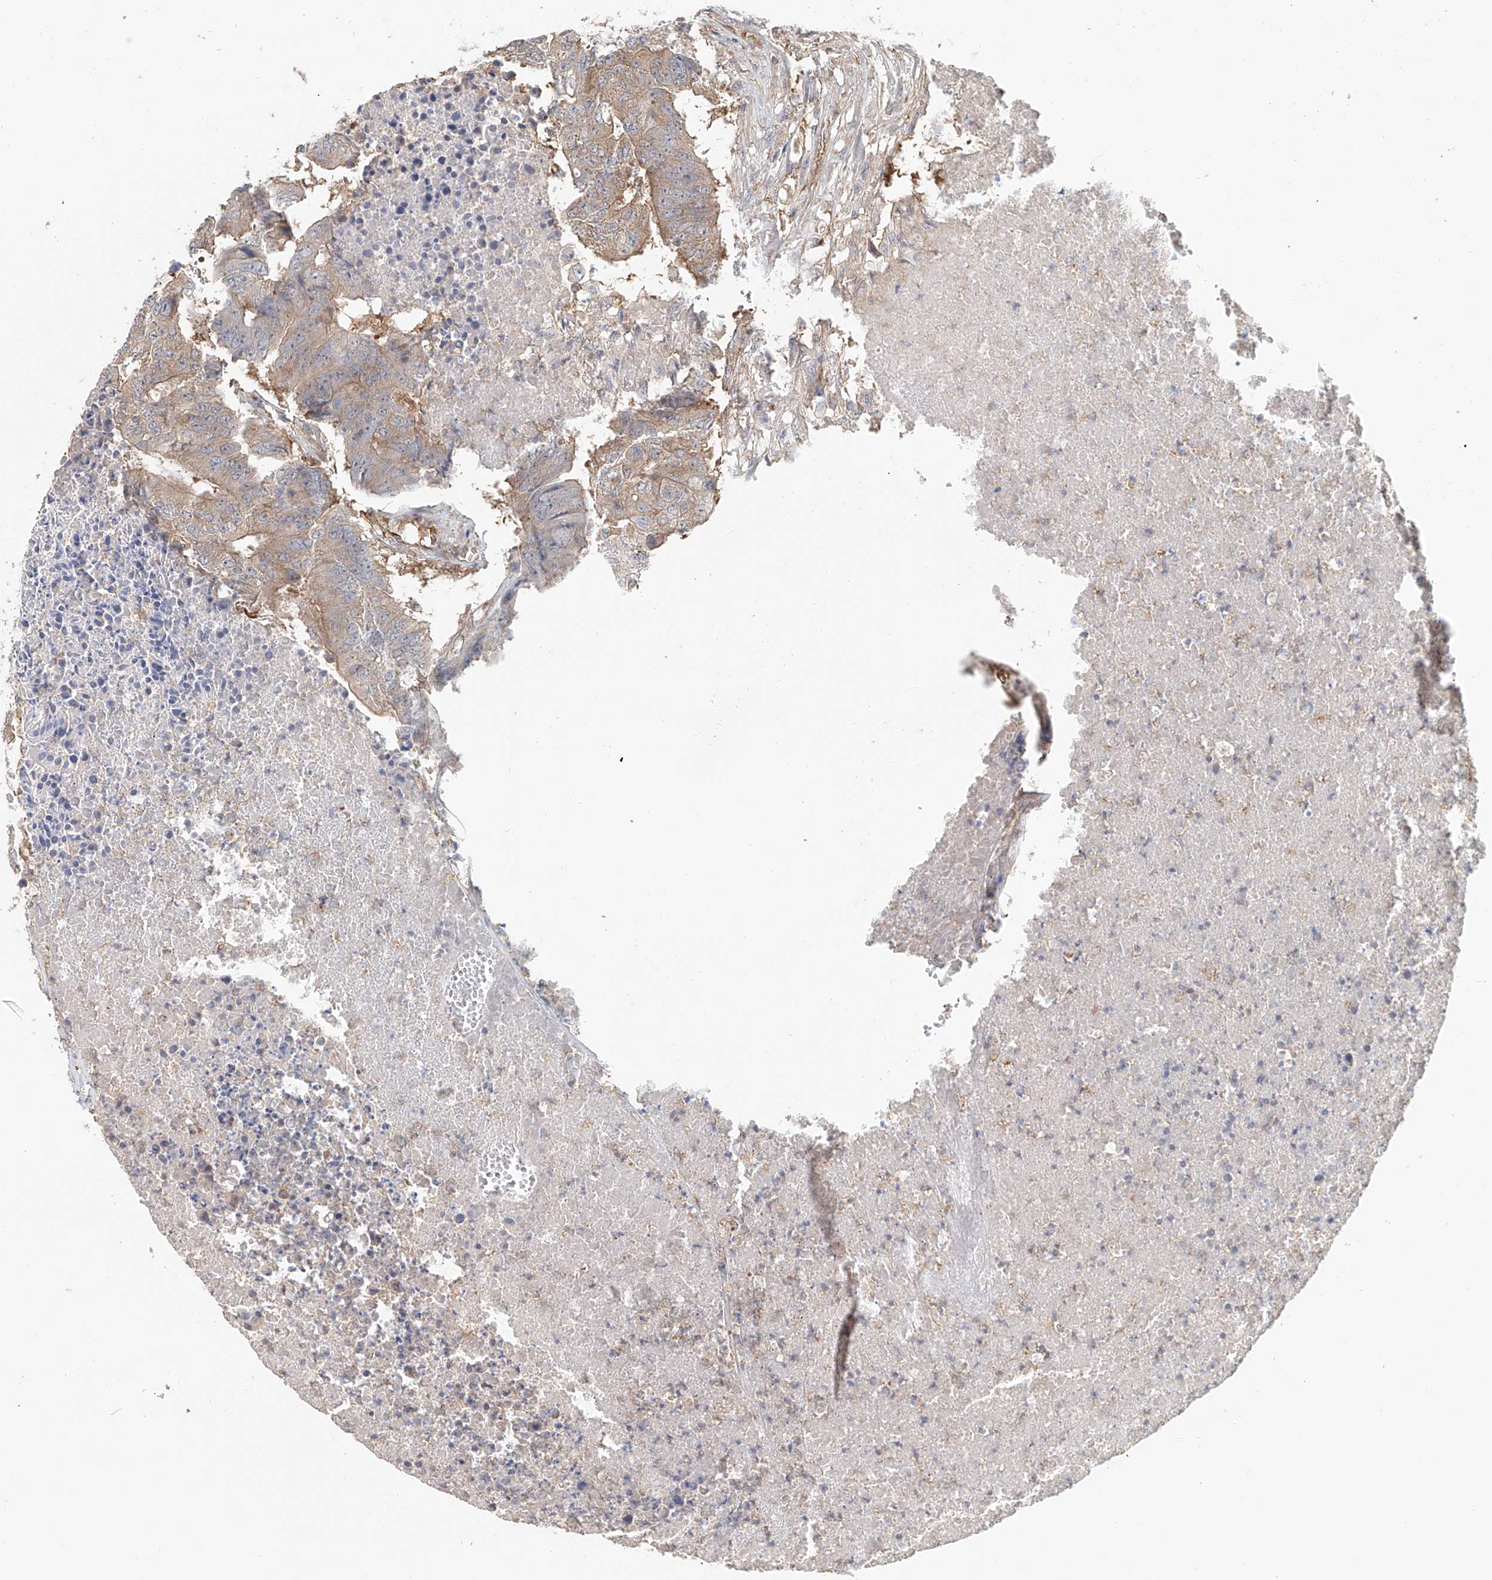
{"staining": {"intensity": "weak", "quantity": "25%-75%", "location": "cytoplasmic/membranous"}, "tissue": "colorectal cancer", "cell_type": "Tumor cells", "image_type": "cancer", "snomed": [{"axis": "morphology", "description": "Adenocarcinoma, NOS"}, {"axis": "topography", "description": "Colon"}], "caption": "A low amount of weak cytoplasmic/membranous expression is seen in approximately 25%-75% of tumor cells in colorectal cancer tissue.", "gene": "FRYL", "patient": {"sex": "male", "age": 87}}